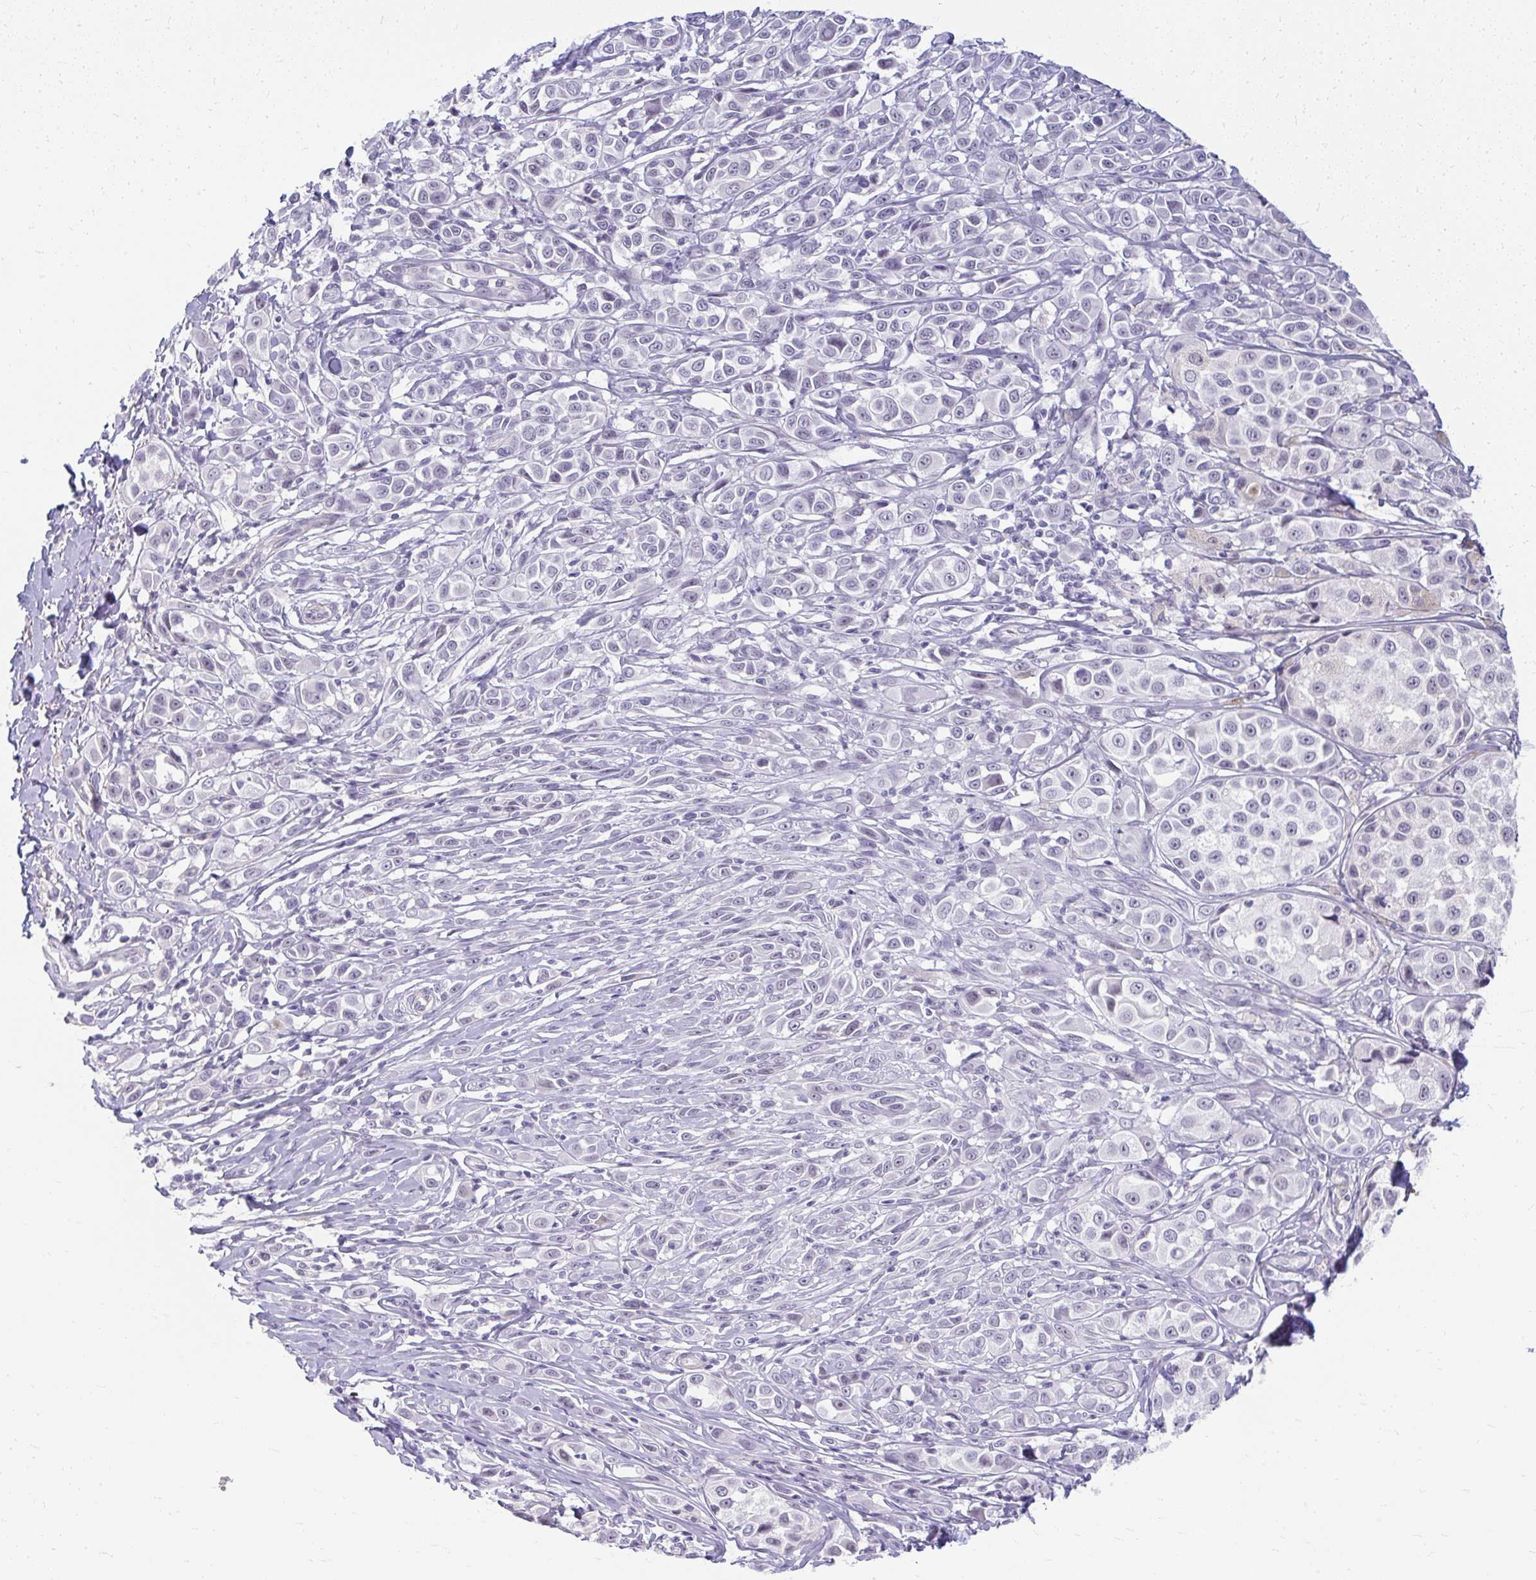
{"staining": {"intensity": "negative", "quantity": "none", "location": "none"}, "tissue": "melanoma", "cell_type": "Tumor cells", "image_type": "cancer", "snomed": [{"axis": "morphology", "description": "Malignant melanoma, NOS"}, {"axis": "topography", "description": "Skin"}], "caption": "DAB immunohistochemical staining of human melanoma reveals no significant expression in tumor cells.", "gene": "TEX33", "patient": {"sex": "male", "age": 39}}